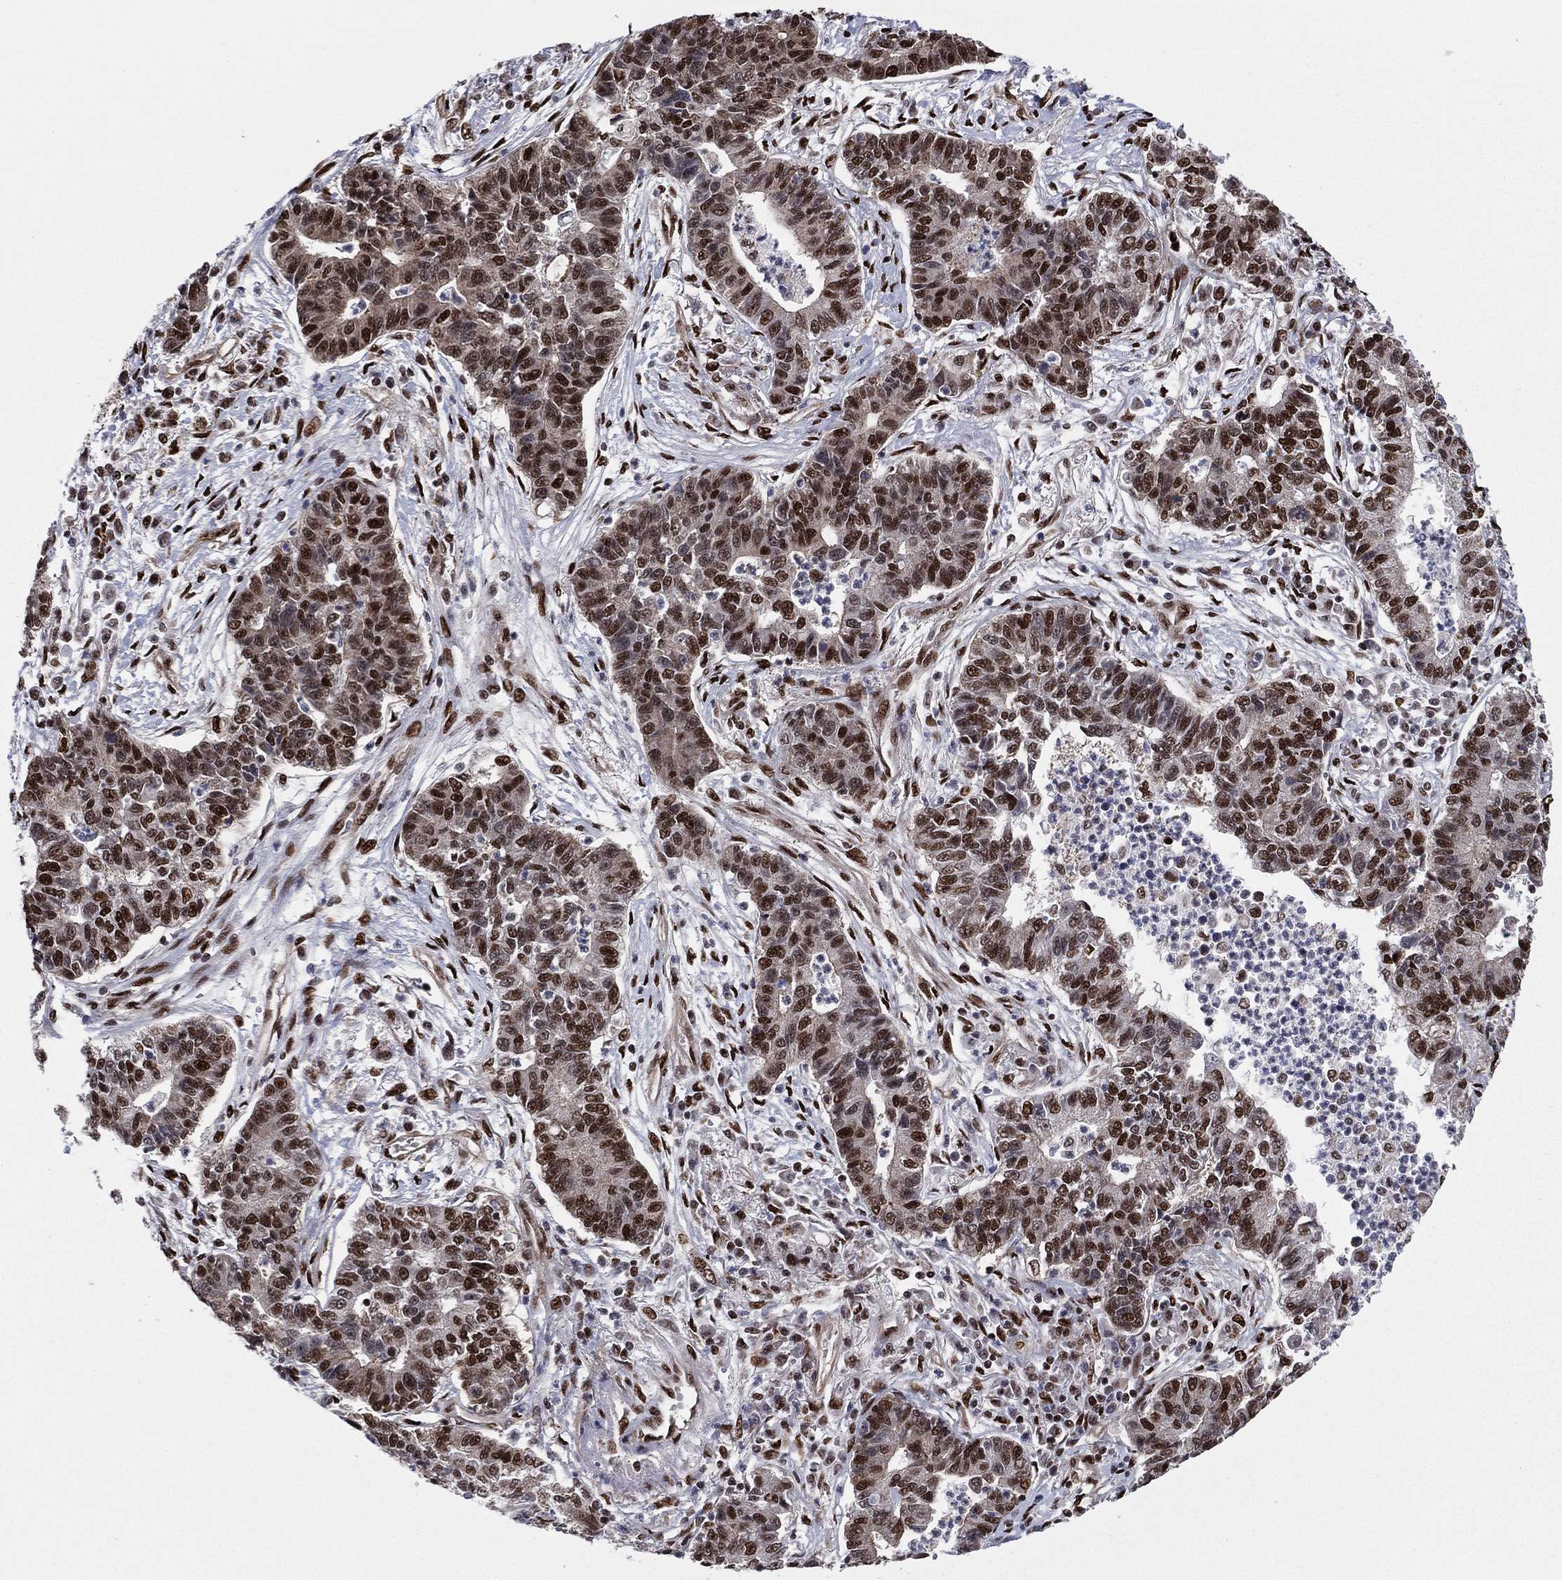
{"staining": {"intensity": "strong", "quantity": "25%-75%", "location": "nuclear"}, "tissue": "lung cancer", "cell_type": "Tumor cells", "image_type": "cancer", "snomed": [{"axis": "morphology", "description": "Adenocarcinoma, NOS"}, {"axis": "topography", "description": "Lung"}], "caption": "Strong nuclear protein positivity is seen in about 25%-75% of tumor cells in adenocarcinoma (lung).", "gene": "TP53BP1", "patient": {"sex": "female", "age": 57}}